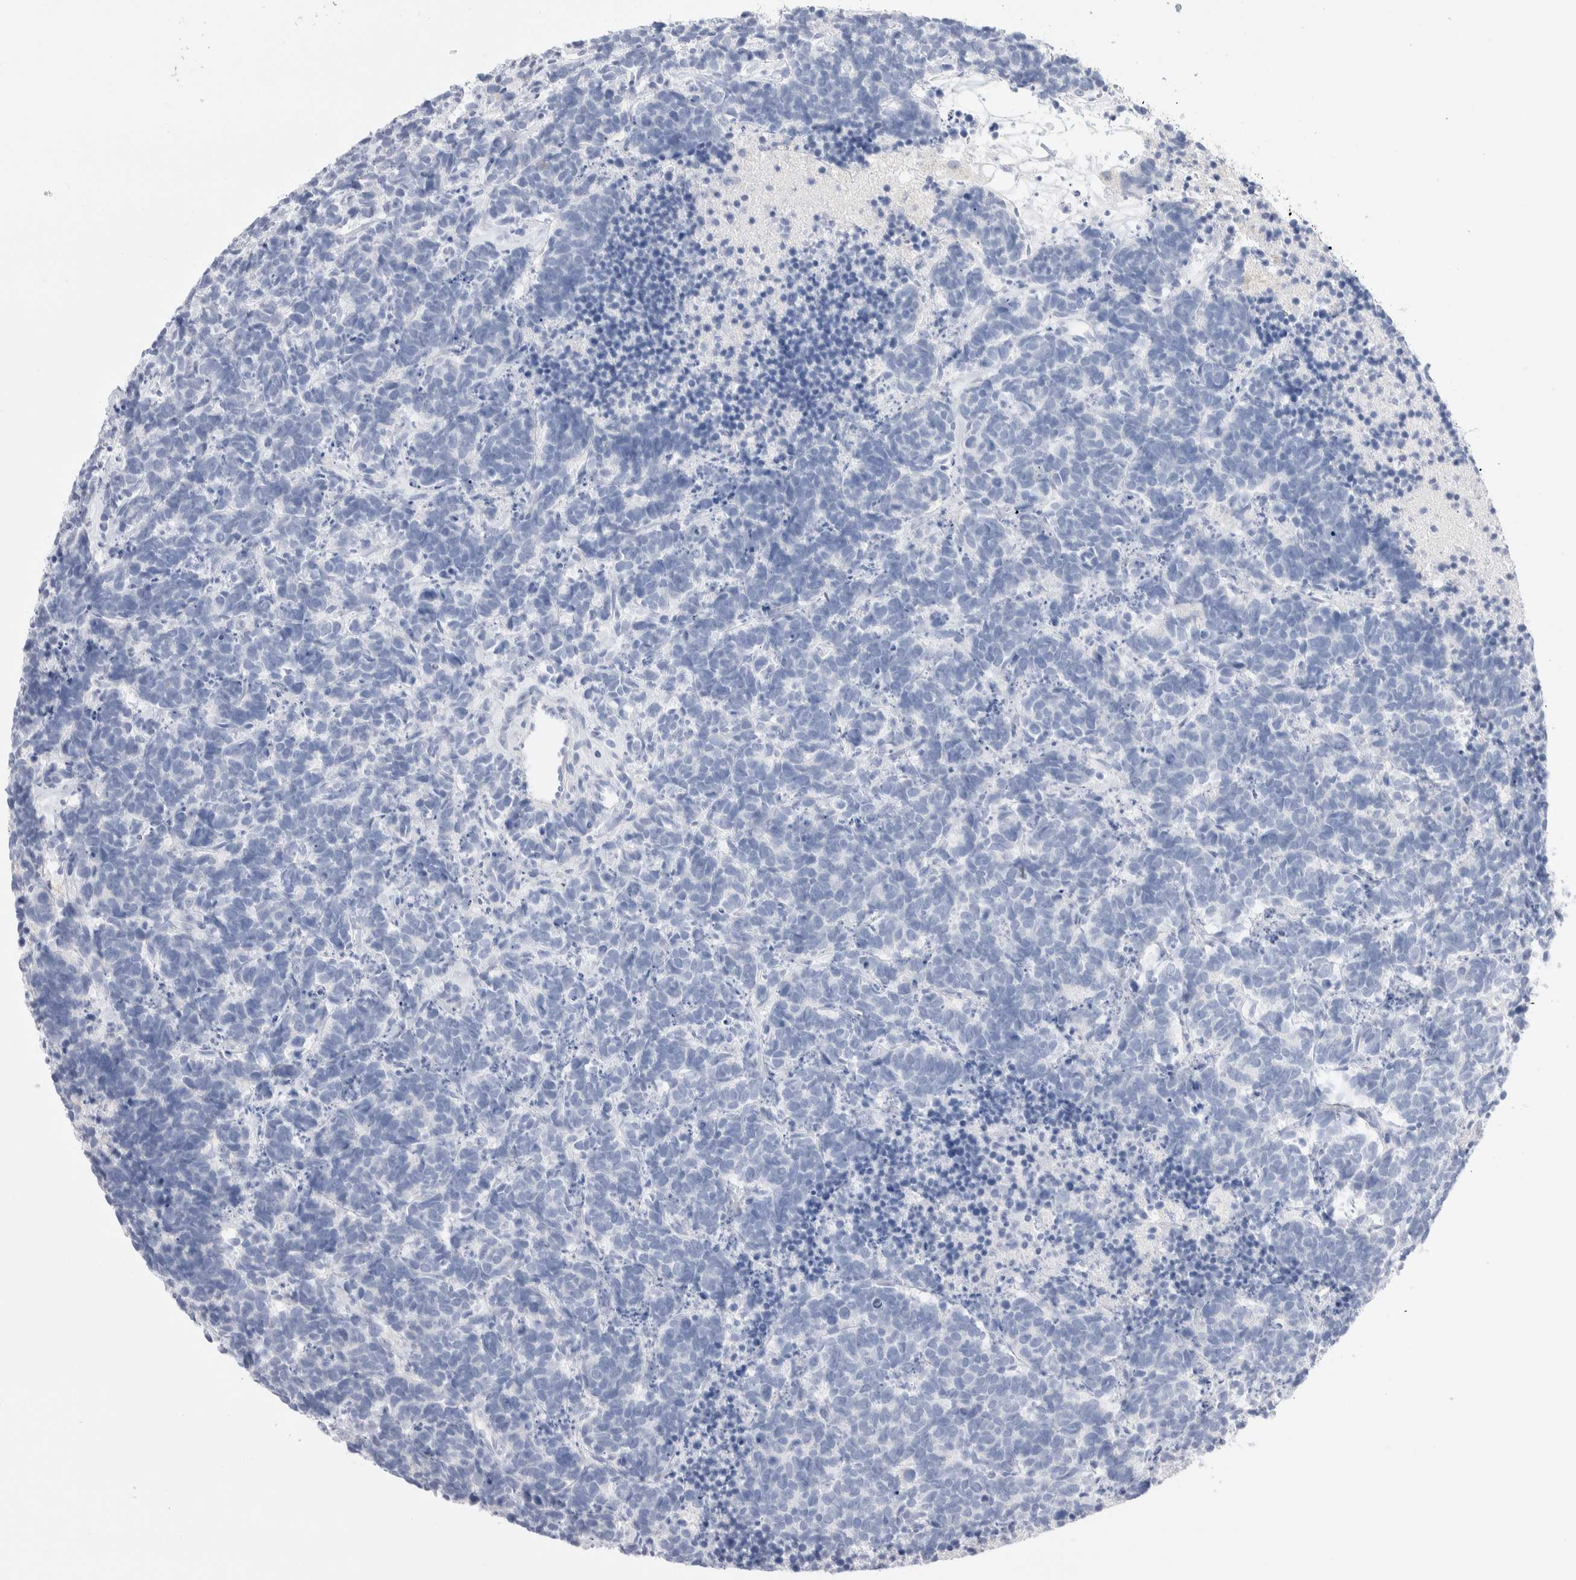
{"staining": {"intensity": "negative", "quantity": "none", "location": "none"}, "tissue": "carcinoid", "cell_type": "Tumor cells", "image_type": "cancer", "snomed": [{"axis": "morphology", "description": "Carcinoma, NOS"}, {"axis": "morphology", "description": "Carcinoid, malignant, NOS"}, {"axis": "topography", "description": "Urinary bladder"}], "caption": "Tumor cells are negative for protein expression in human carcinoid (malignant). Brightfield microscopy of immunohistochemistry stained with DAB (brown) and hematoxylin (blue), captured at high magnification.", "gene": "GDA", "patient": {"sex": "male", "age": 57}}